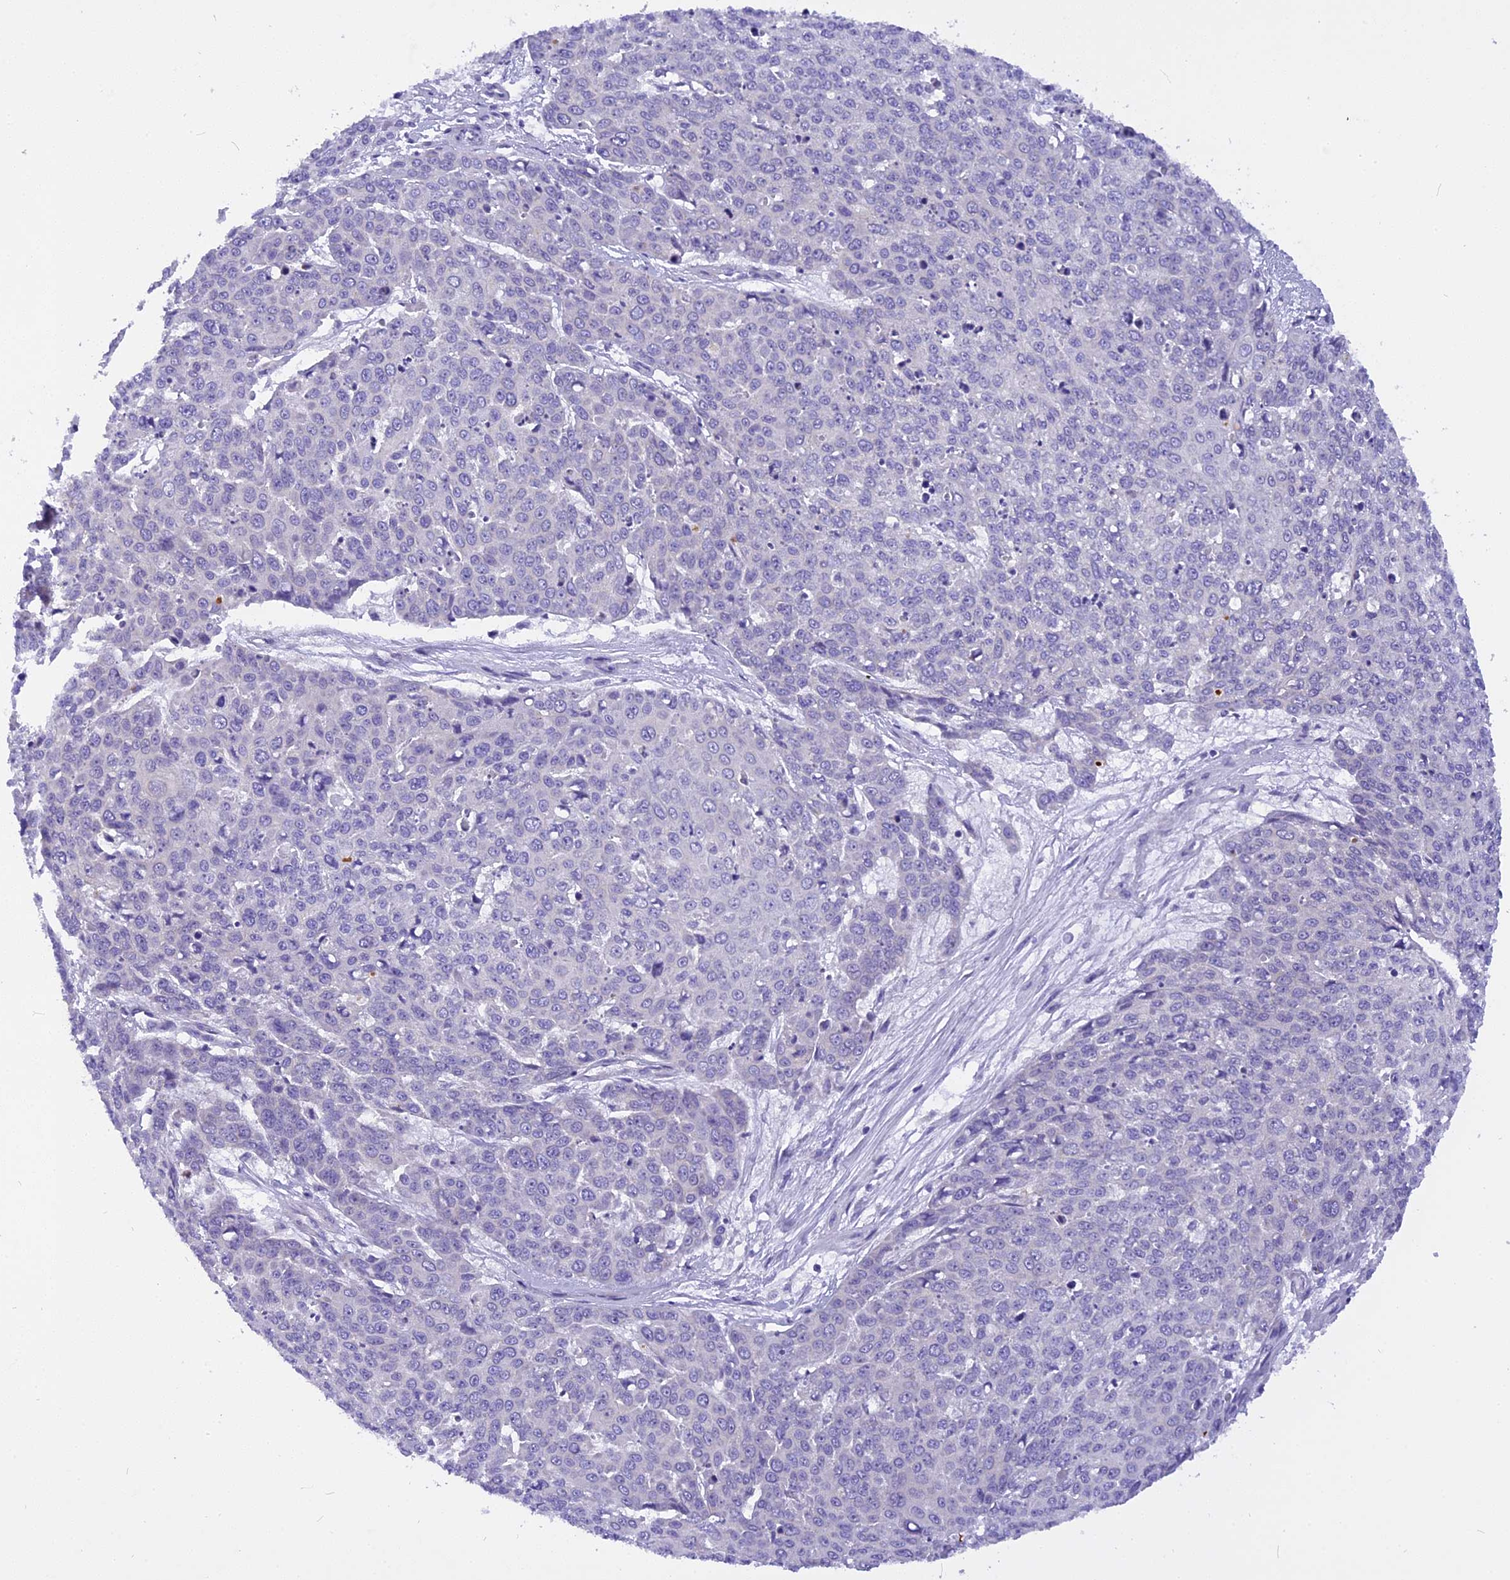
{"staining": {"intensity": "negative", "quantity": "none", "location": "none"}, "tissue": "skin cancer", "cell_type": "Tumor cells", "image_type": "cancer", "snomed": [{"axis": "morphology", "description": "Squamous cell carcinoma, NOS"}, {"axis": "topography", "description": "Skin"}], "caption": "Tumor cells show no significant expression in skin squamous cell carcinoma. (Immunohistochemistry, brightfield microscopy, high magnification).", "gene": "TRIM3", "patient": {"sex": "male", "age": 71}}